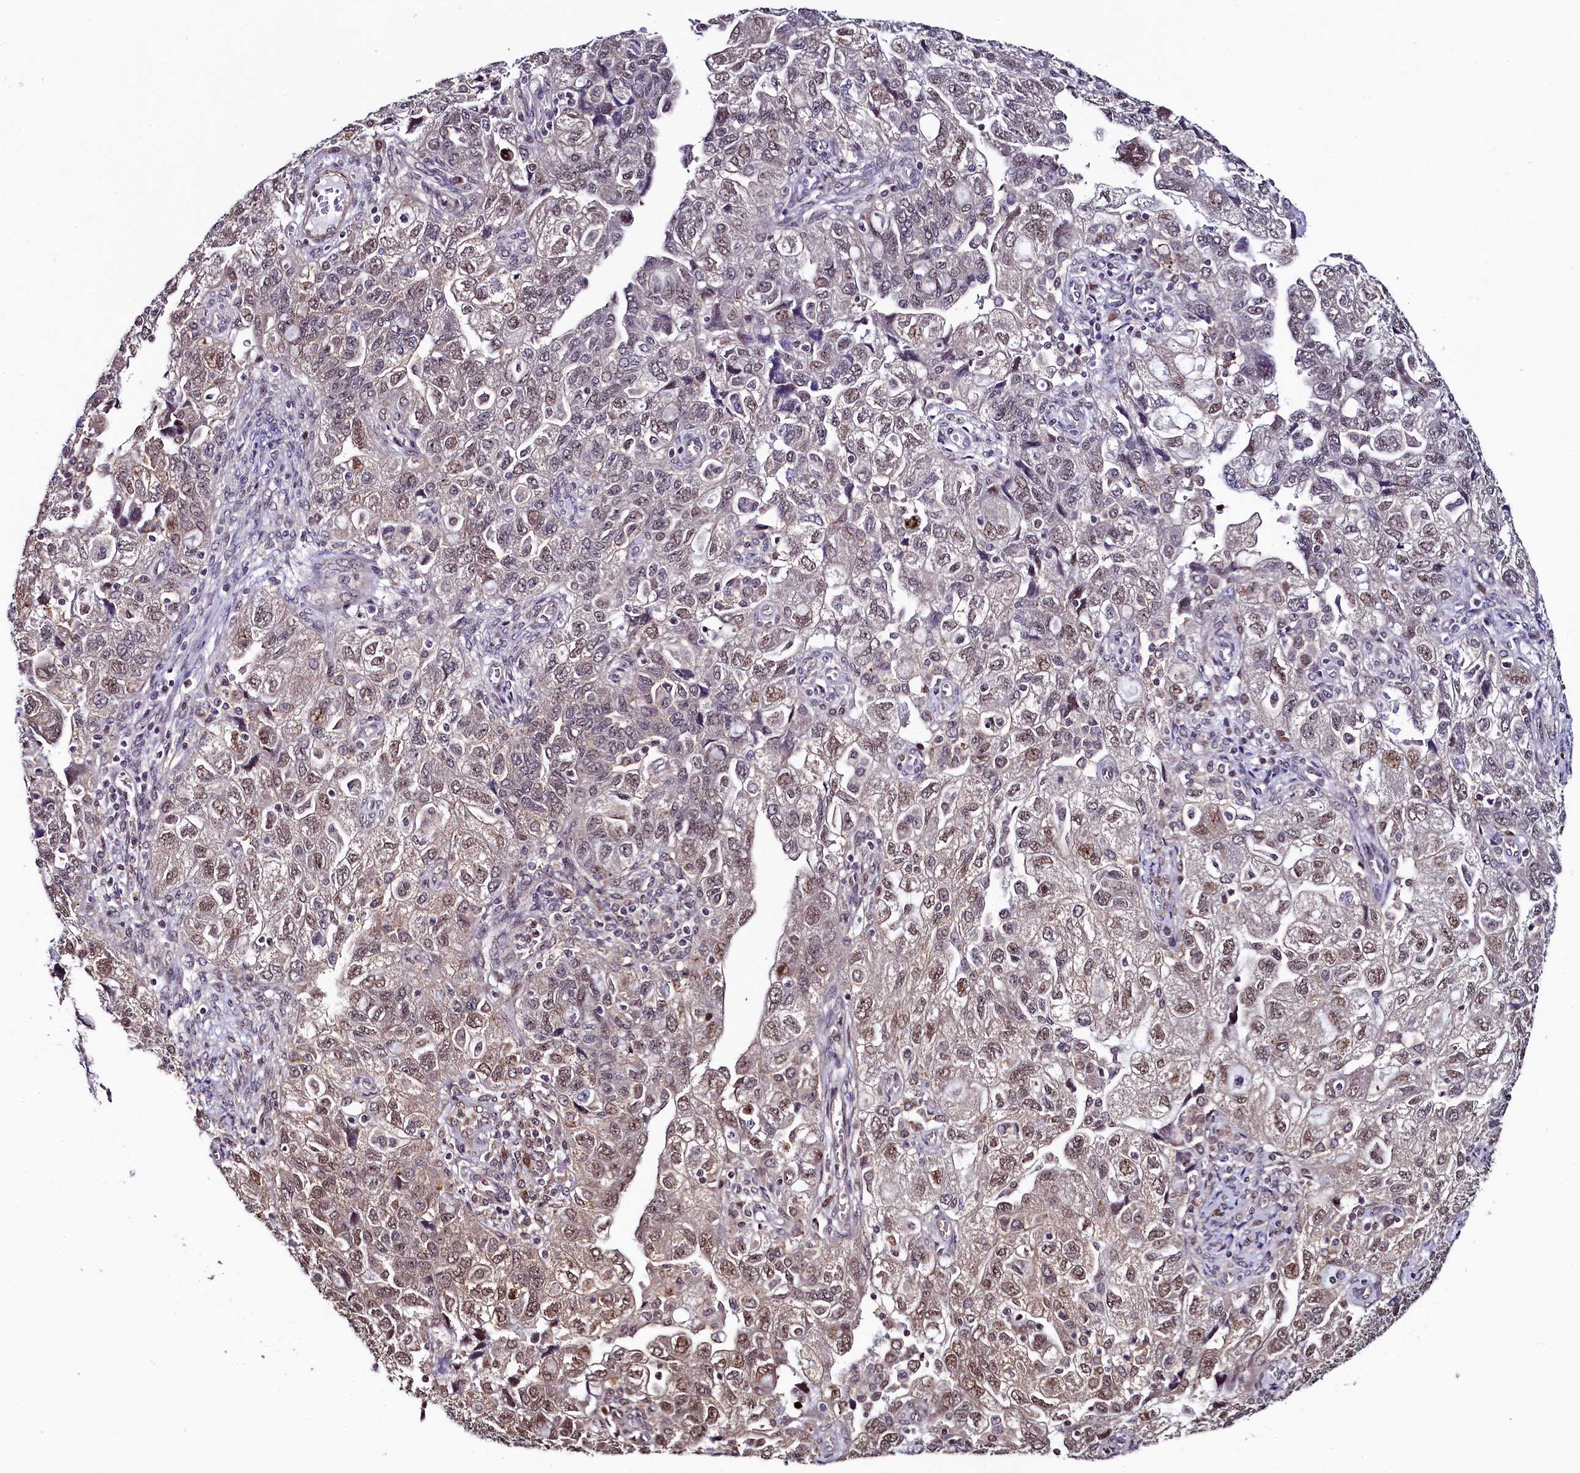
{"staining": {"intensity": "weak", "quantity": ">75%", "location": "cytoplasmic/membranous,nuclear"}, "tissue": "ovarian cancer", "cell_type": "Tumor cells", "image_type": "cancer", "snomed": [{"axis": "morphology", "description": "Carcinoma, NOS"}, {"axis": "morphology", "description": "Cystadenocarcinoma, serous, NOS"}, {"axis": "topography", "description": "Ovary"}], "caption": "Weak cytoplasmic/membranous and nuclear positivity for a protein is appreciated in about >75% of tumor cells of carcinoma (ovarian) using IHC.", "gene": "LEO1", "patient": {"sex": "female", "age": 69}}